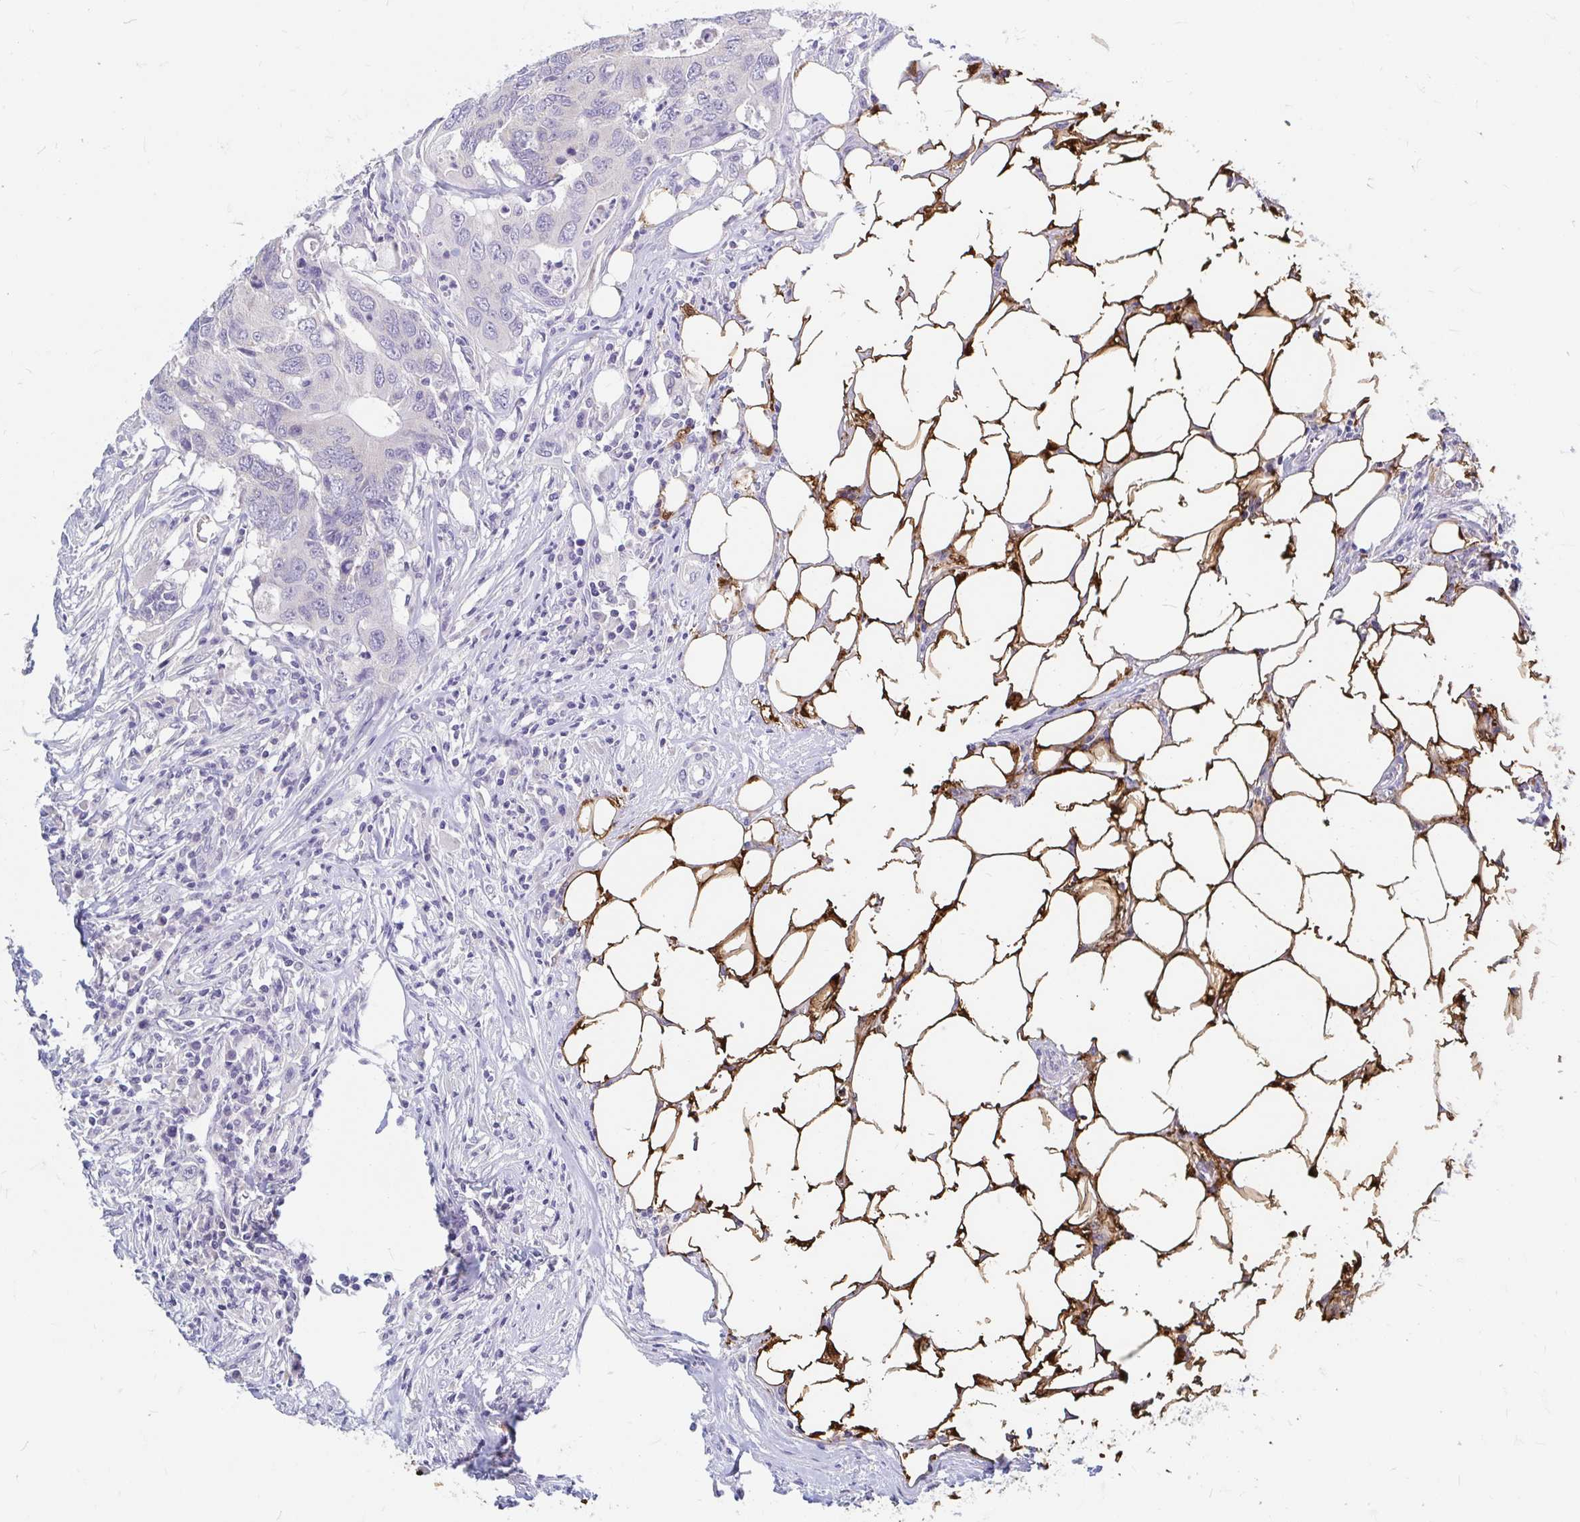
{"staining": {"intensity": "negative", "quantity": "none", "location": "none"}, "tissue": "colorectal cancer", "cell_type": "Tumor cells", "image_type": "cancer", "snomed": [{"axis": "morphology", "description": "Adenocarcinoma, NOS"}, {"axis": "topography", "description": "Colon"}], "caption": "Micrograph shows no protein staining in tumor cells of colorectal cancer tissue.", "gene": "ADH1A", "patient": {"sex": "male", "age": 71}}